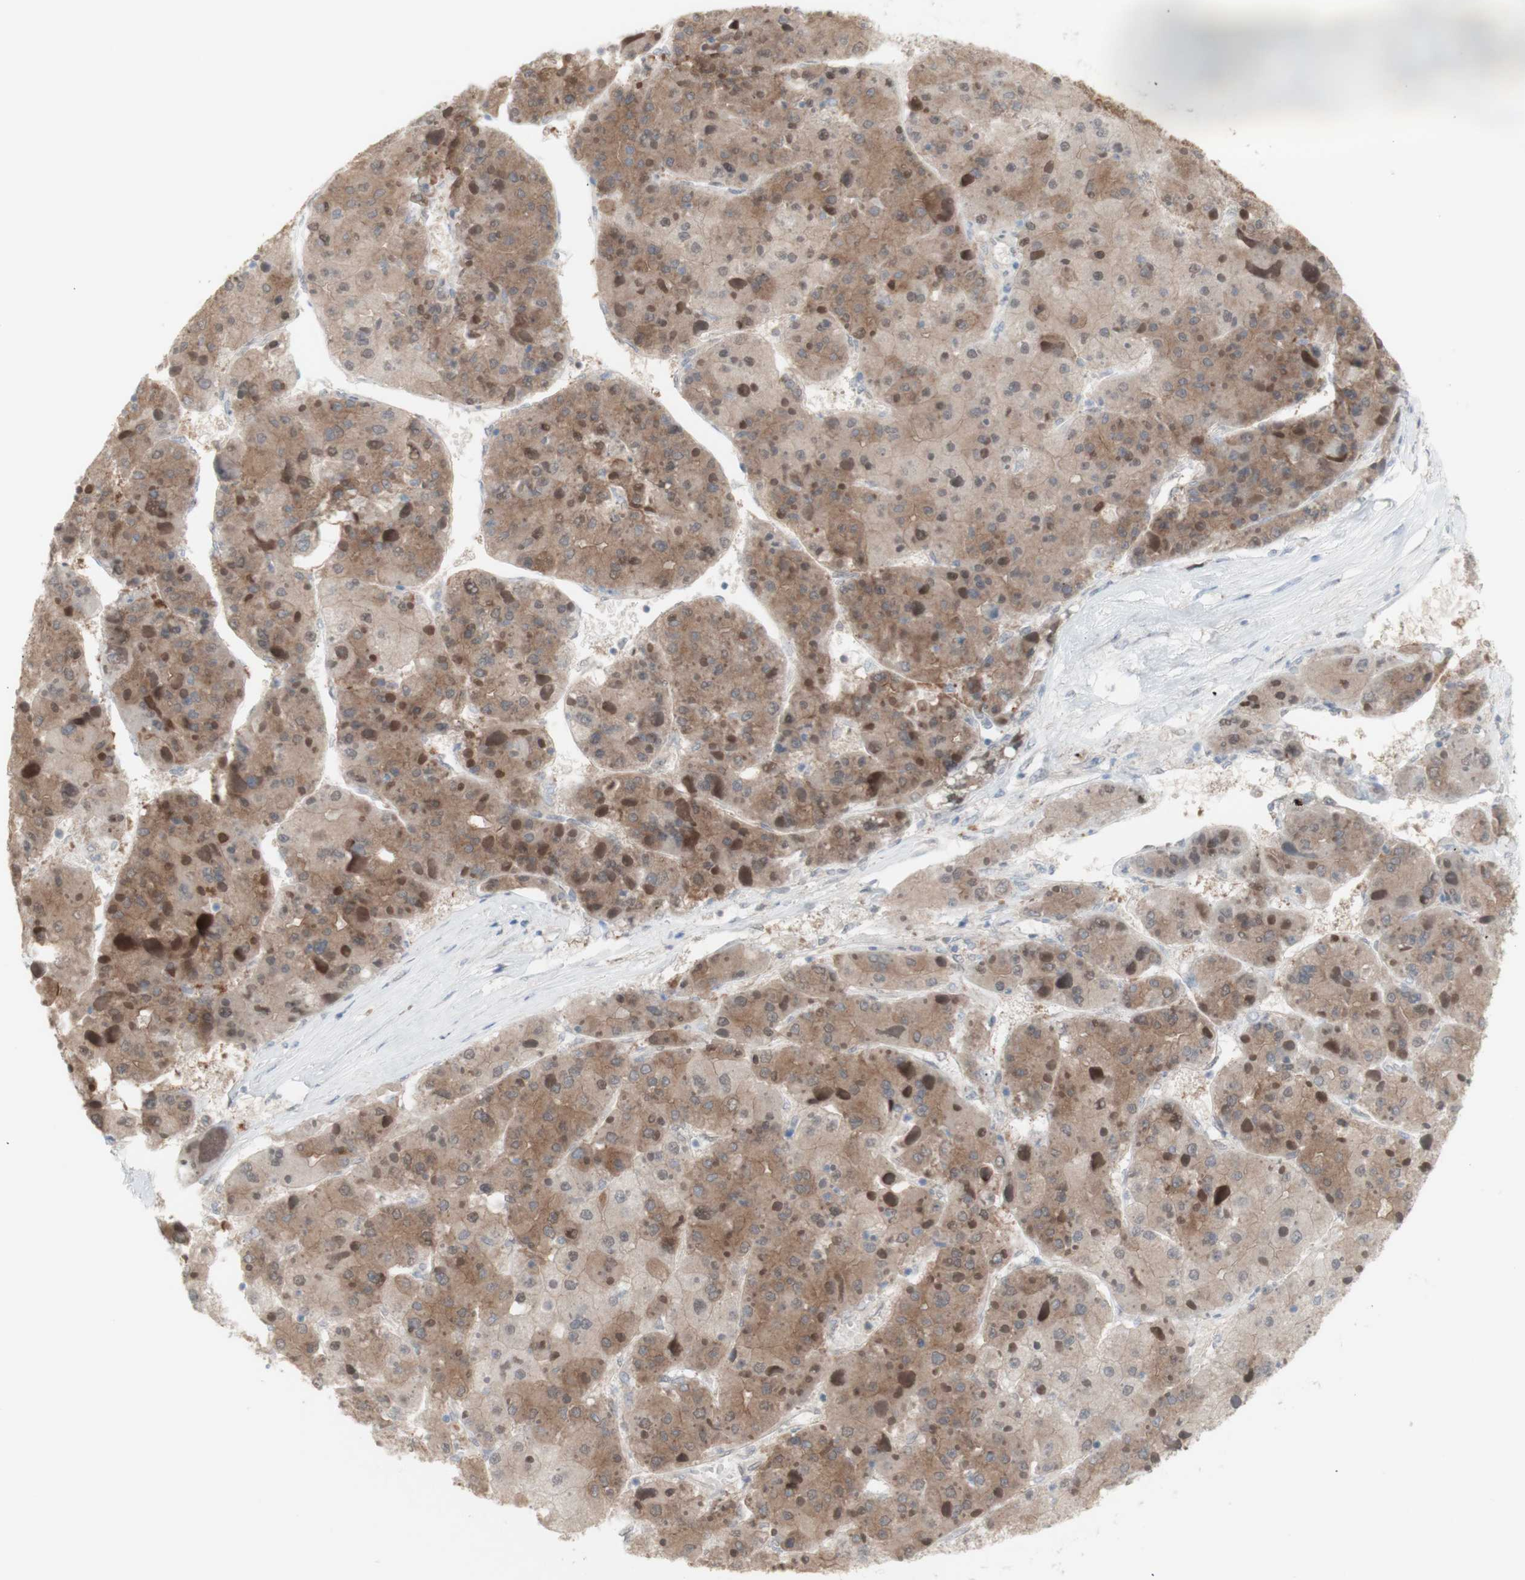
{"staining": {"intensity": "moderate", "quantity": ">75%", "location": "cytoplasmic/membranous"}, "tissue": "liver cancer", "cell_type": "Tumor cells", "image_type": "cancer", "snomed": [{"axis": "morphology", "description": "Carcinoma, Hepatocellular, NOS"}, {"axis": "topography", "description": "Liver"}], "caption": "A brown stain shows moderate cytoplasmic/membranous staining of a protein in human liver cancer (hepatocellular carcinoma) tumor cells.", "gene": "PRMT5", "patient": {"sex": "female", "age": 73}}